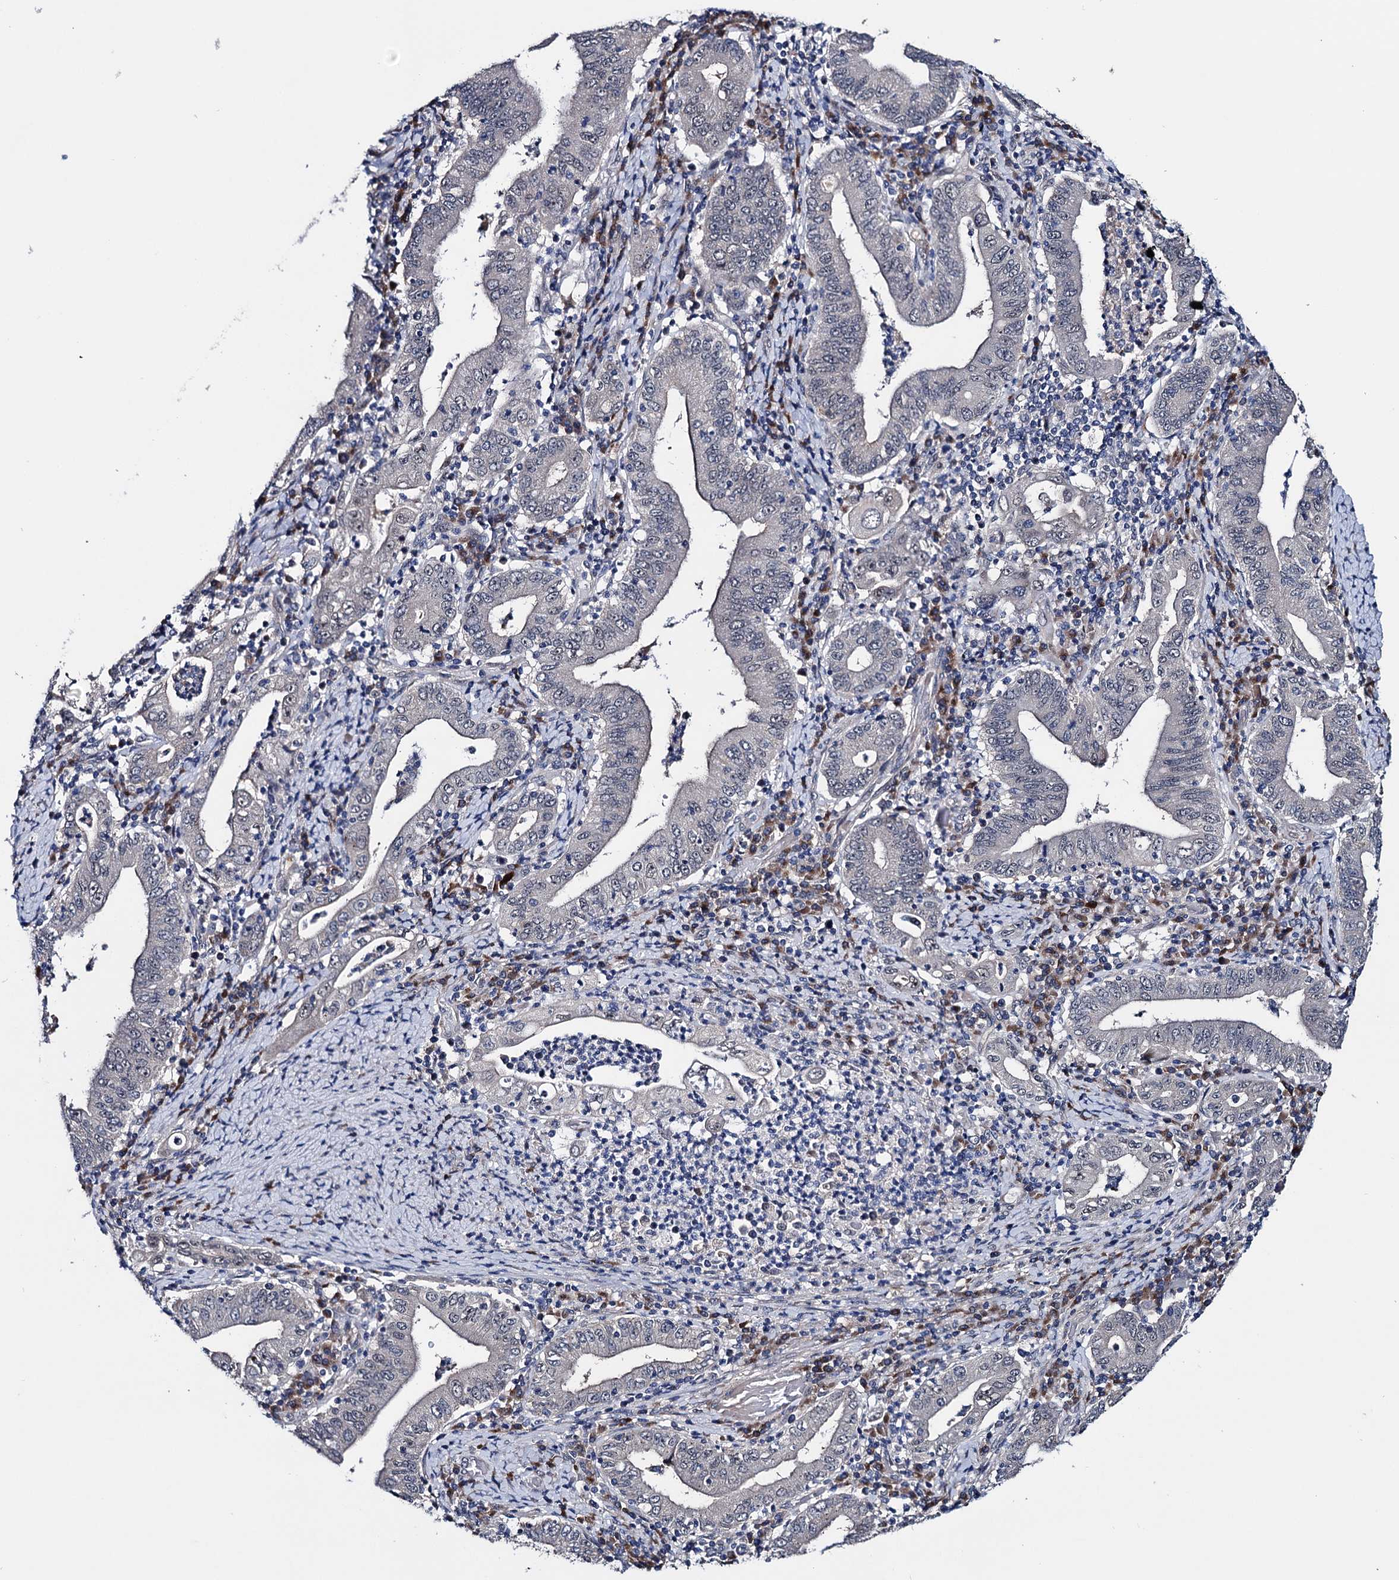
{"staining": {"intensity": "negative", "quantity": "none", "location": "none"}, "tissue": "stomach cancer", "cell_type": "Tumor cells", "image_type": "cancer", "snomed": [{"axis": "morphology", "description": "Normal tissue, NOS"}, {"axis": "morphology", "description": "Adenocarcinoma, NOS"}, {"axis": "topography", "description": "Esophagus"}, {"axis": "topography", "description": "Stomach, upper"}, {"axis": "topography", "description": "Peripheral nerve tissue"}], "caption": "The micrograph displays no significant staining in tumor cells of stomach adenocarcinoma. Nuclei are stained in blue.", "gene": "EYA4", "patient": {"sex": "male", "age": 62}}